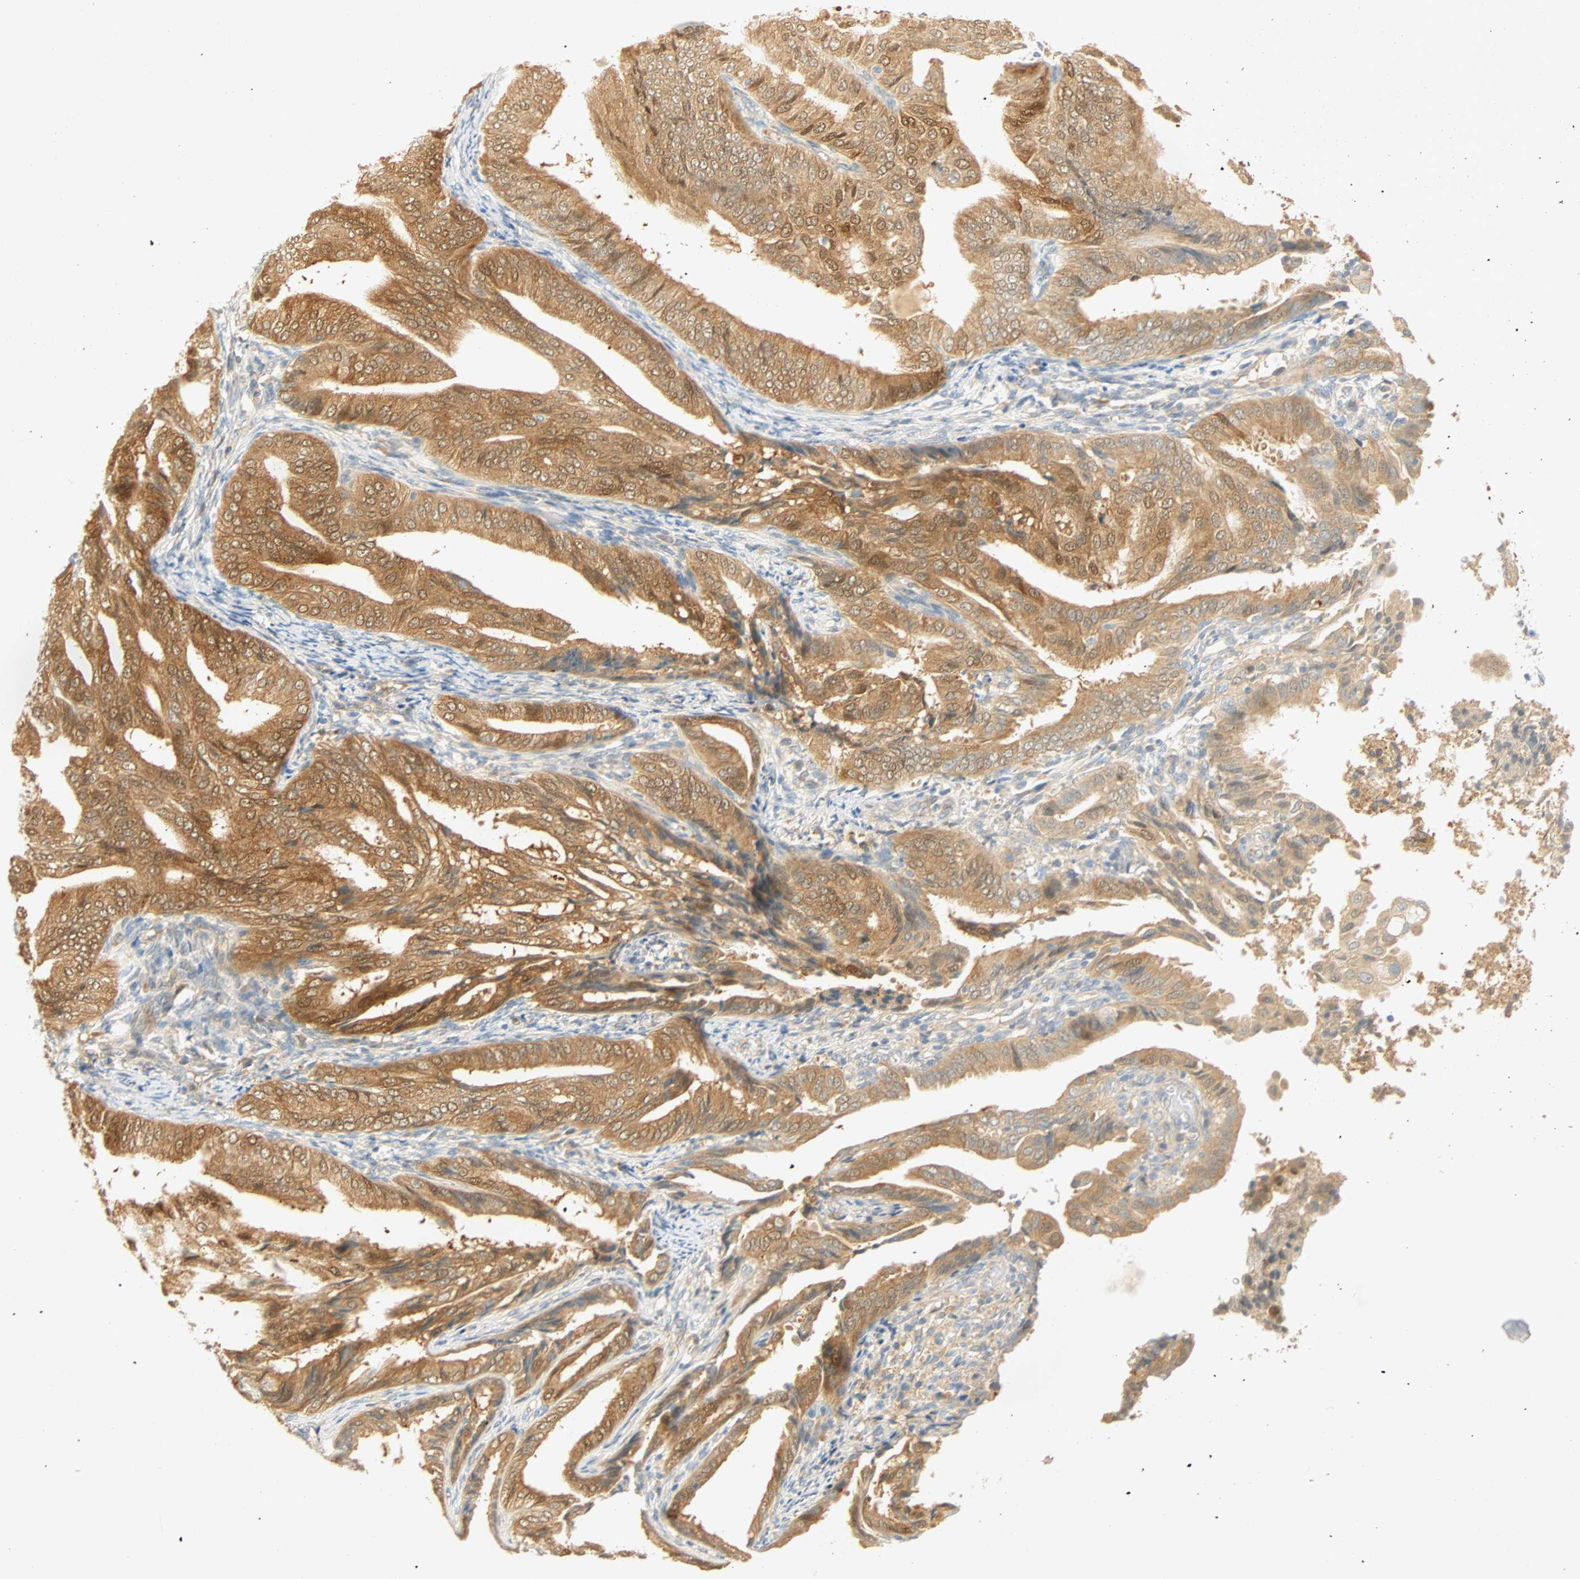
{"staining": {"intensity": "strong", "quantity": ">75%", "location": "cytoplasmic/membranous"}, "tissue": "endometrial cancer", "cell_type": "Tumor cells", "image_type": "cancer", "snomed": [{"axis": "morphology", "description": "Adenocarcinoma, NOS"}, {"axis": "topography", "description": "Endometrium"}], "caption": "Human endometrial adenocarcinoma stained for a protein (brown) shows strong cytoplasmic/membranous positive expression in about >75% of tumor cells.", "gene": "SELENBP1", "patient": {"sex": "female", "age": 58}}